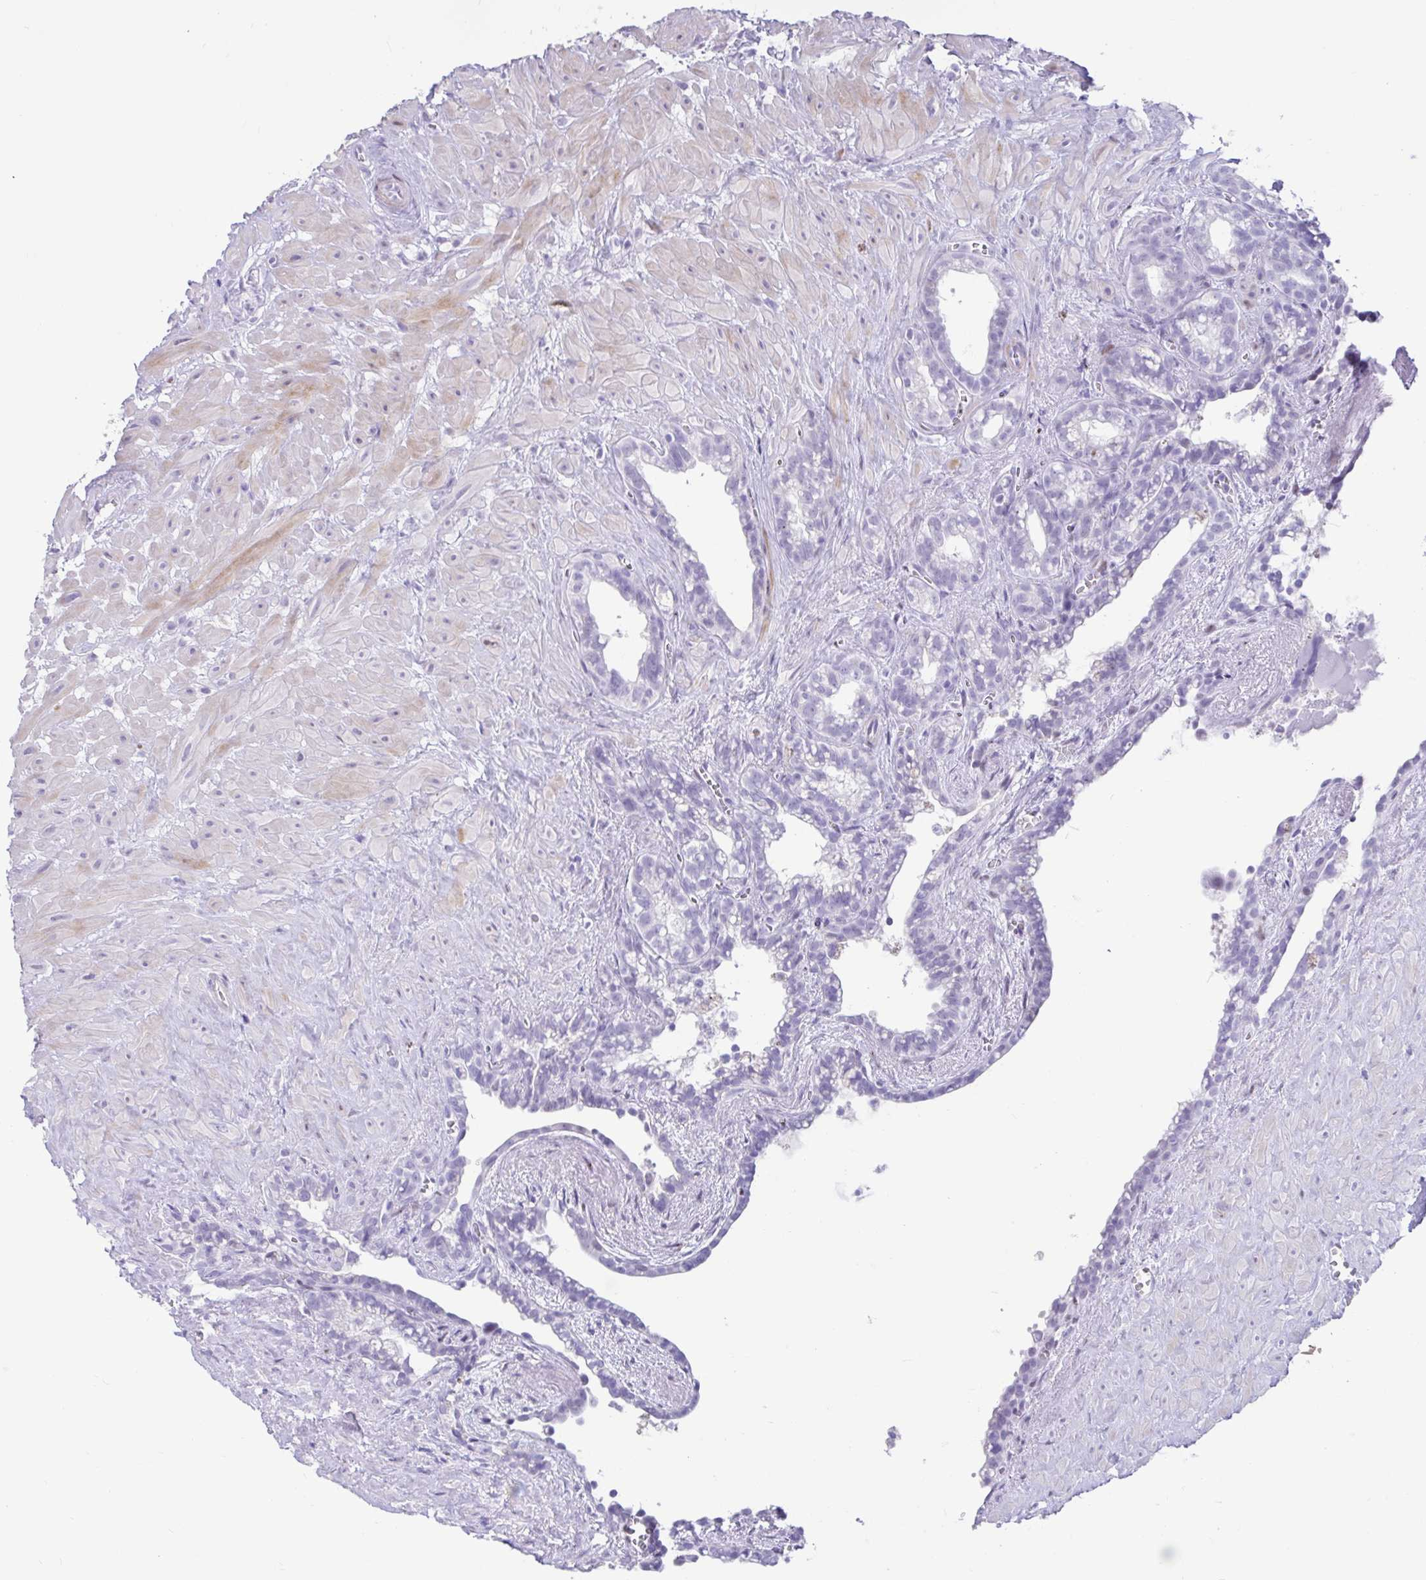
{"staining": {"intensity": "negative", "quantity": "none", "location": "none"}, "tissue": "seminal vesicle", "cell_type": "Glandular cells", "image_type": "normal", "snomed": [{"axis": "morphology", "description": "Normal tissue, NOS"}, {"axis": "topography", "description": "Seminal veicle"}], "caption": "Image shows no protein staining in glandular cells of benign seminal vesicle. Brightfield microscopy of immunohistochemistry stained with DAB (3,3'-diaminobenzidine) (brown) and hematoxylin (blue), captured at high magnification.", "gene": "NHLH2", "patient": {"sex": "male", "age": 76}}